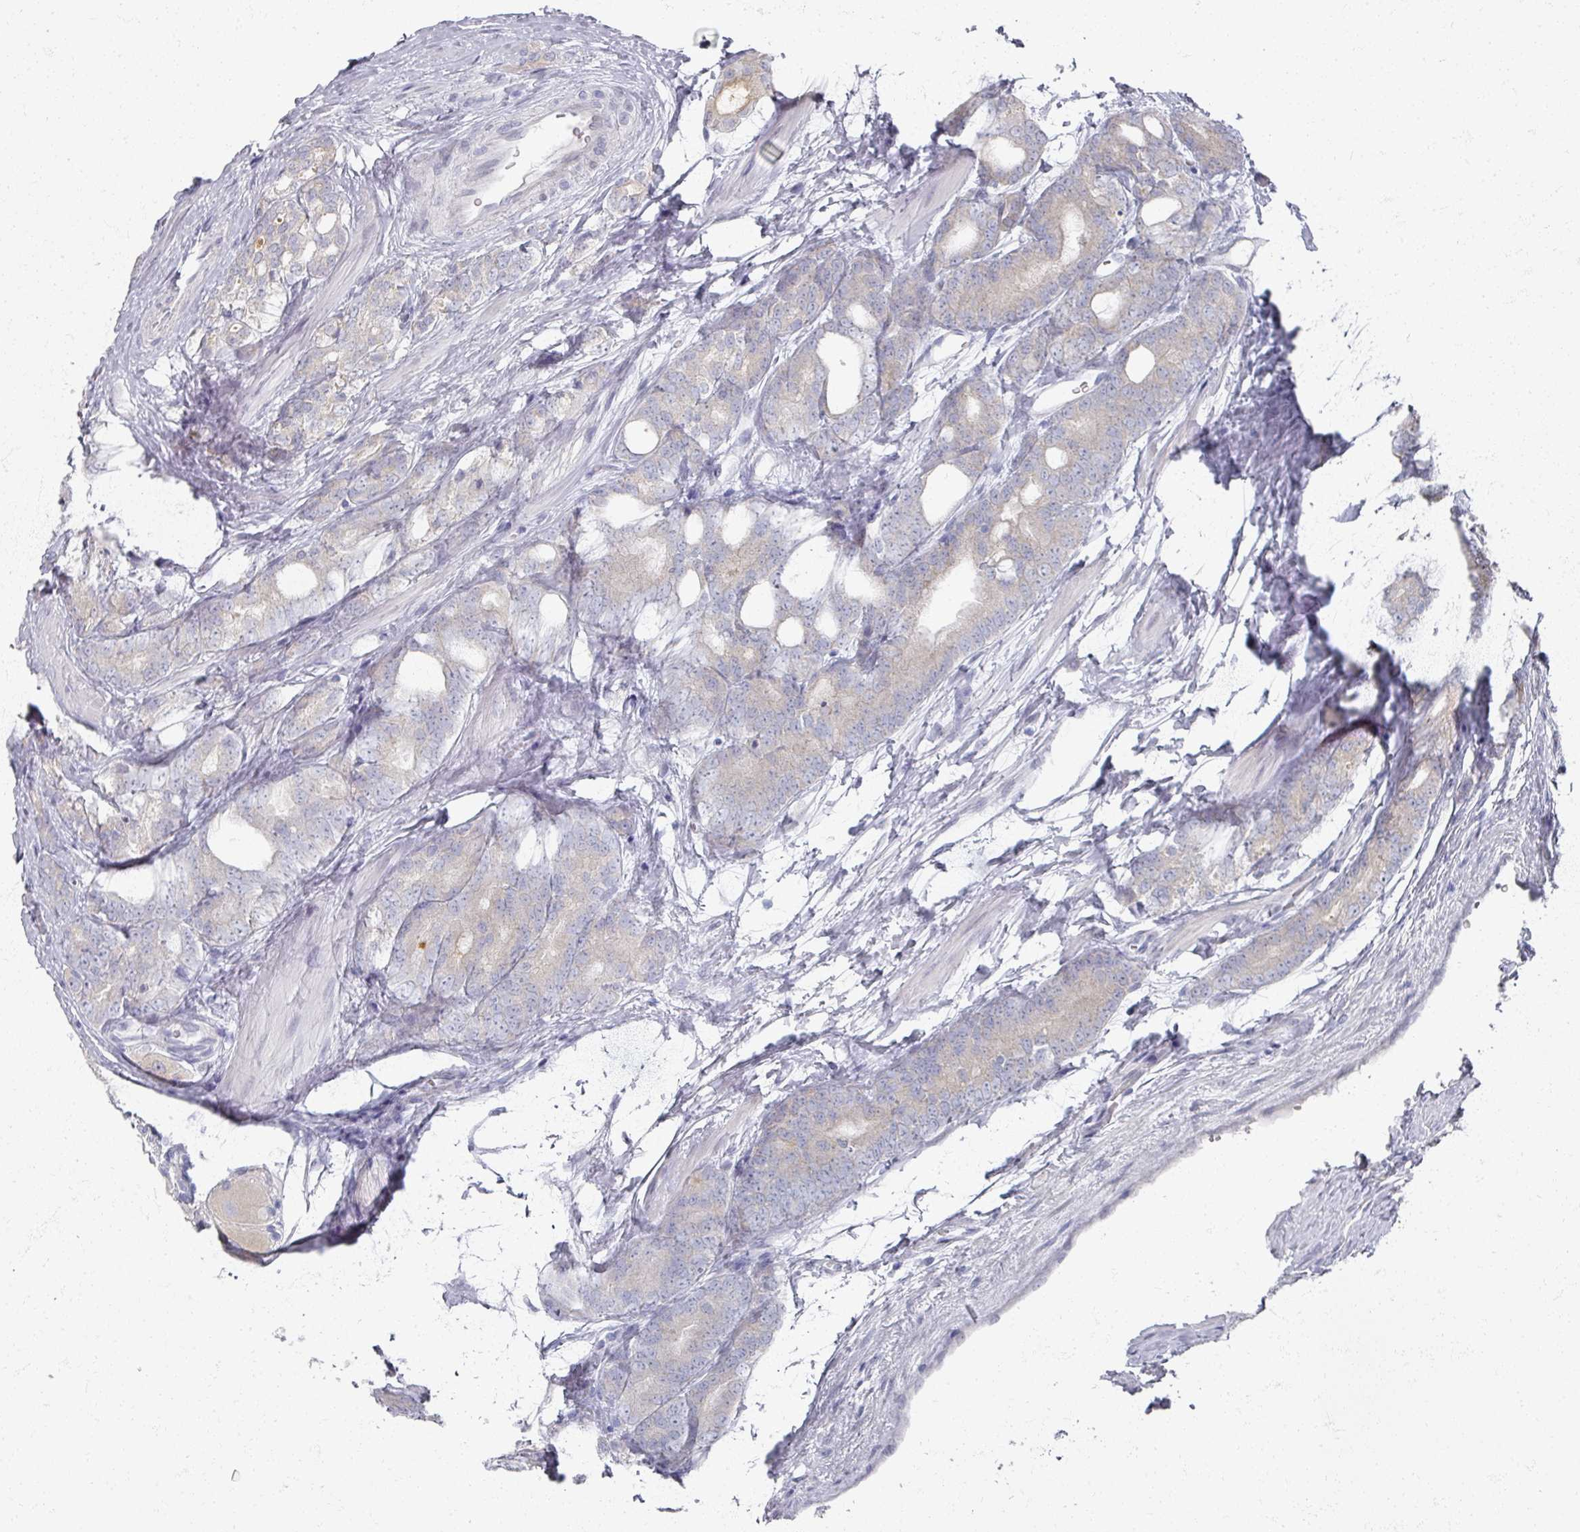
{"staining": {"intensity": "negative", "quantity": "none", "location": "none"}, "tissue": "prostate cancer", "cell_type": "Tumor cells", "image_type": "cancer", "snomed": [{"axis": "morphology", "description": "Adenocarcinoma, High grade"}, {"axis": "topography", "description": "Prostate"}], "caption": "IHC micrograph of neoplastic tissue: human prostate cancer stained with DAB (3,3'-diaminobenzidine) exhibits no significant protein positivity in tumor cells.", "gene": "TTYH3", "patient": {"sex": "male", "age": 62}}